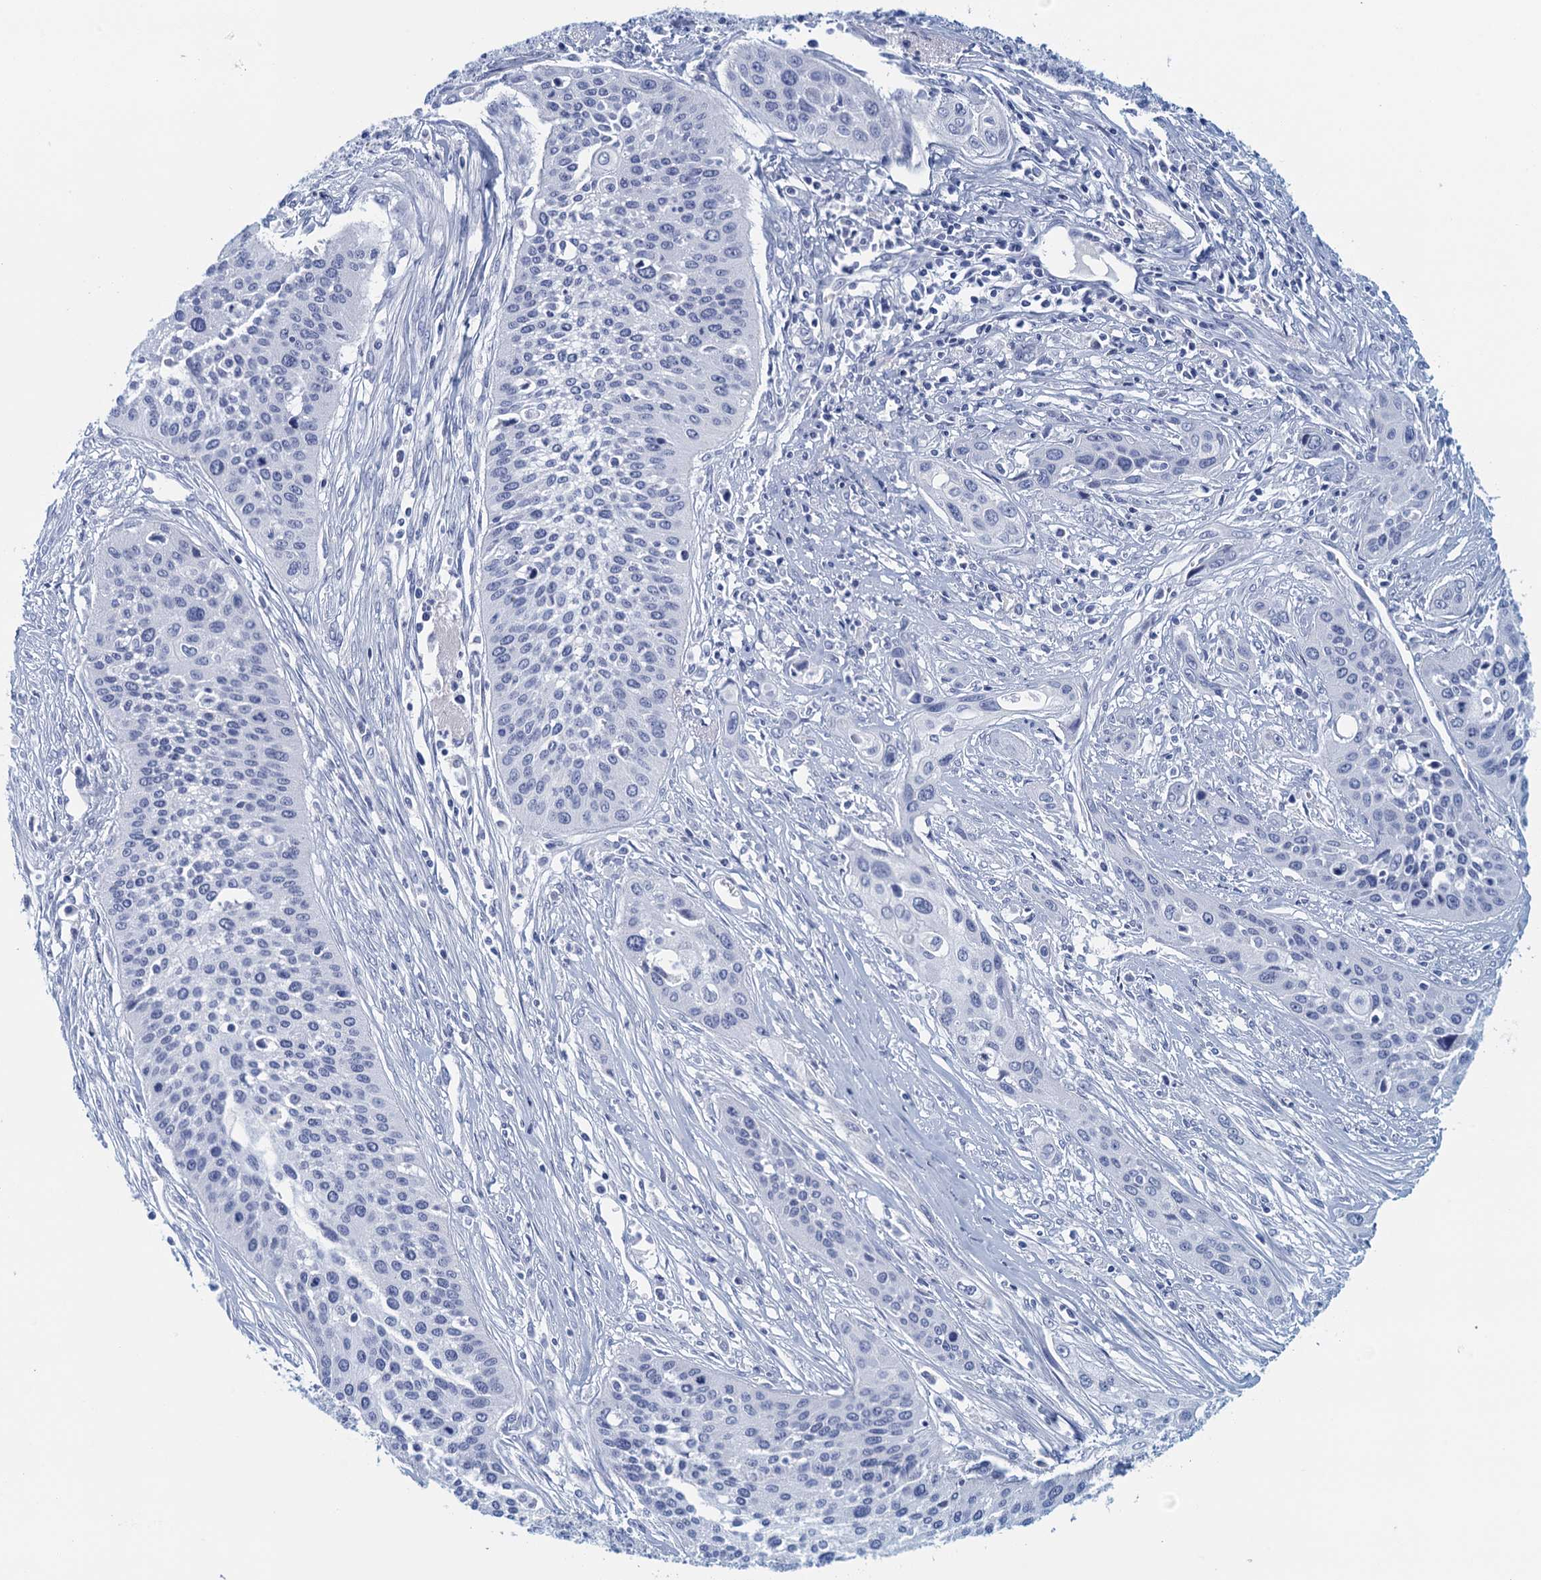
{"staining": {"intensity": "negative", "quantity": "none", "location": "none"}, "tissue": "cervical cancer", "cell_type": "Tumor cells", "image_type": "cancer", "snomed": [{"axis": "morphology", "description": "Squamous cell carcinoma, NOS"}, {"axis": "topography", "description": "Cervix"}], "caption": "Immunohistochemistry of cervical cancer (squamous cell carcinoma) demonstrates no positivity in tumor cells.", "gene": "CYP51A1", "patient": {"sex": "female", "age": 34}}